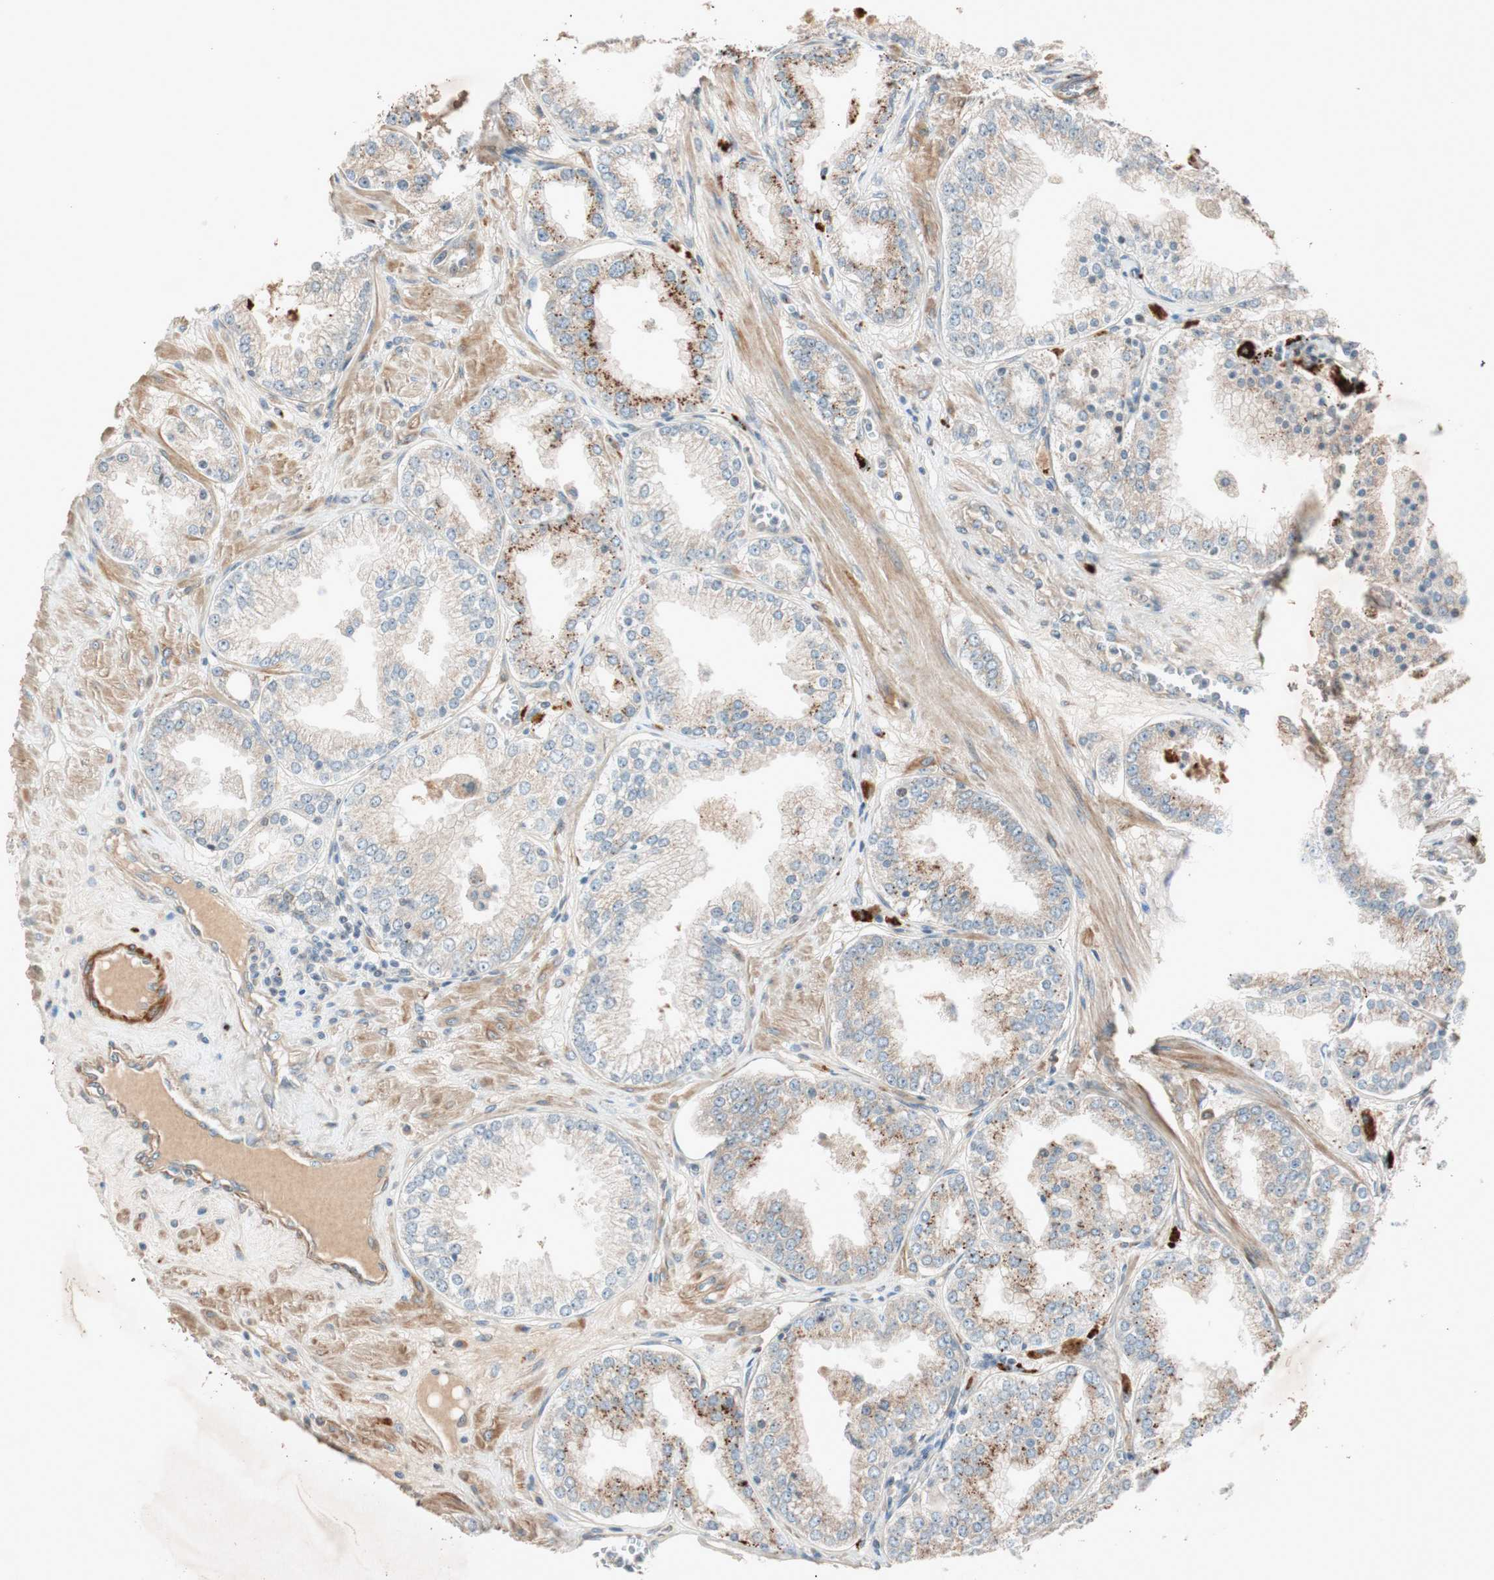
{"staining": {"intensity": "strong", "quantity": "<25%", "location": "cytoplasmic/membranous"}, "tissue": "prostate cancer", "cell_type": "Tumor cells", "image_type": "cancer", "snomed": [{"axis": "morphology", "description": "Adenocarcinoma, High grade"}, {"axis": "topography", "description": "Prostate"}], "caption": "The image reveals staining of adenocarcinoma (high-grade) (prostate), revealing strong cytoplasmic/membranous protein positivity (brown color) within tumor cells. (Brightfield microscopy of DAB IHC at high magnification).", "gene": "EPHA6", "patient": {"sex": "male", "age": 61}}